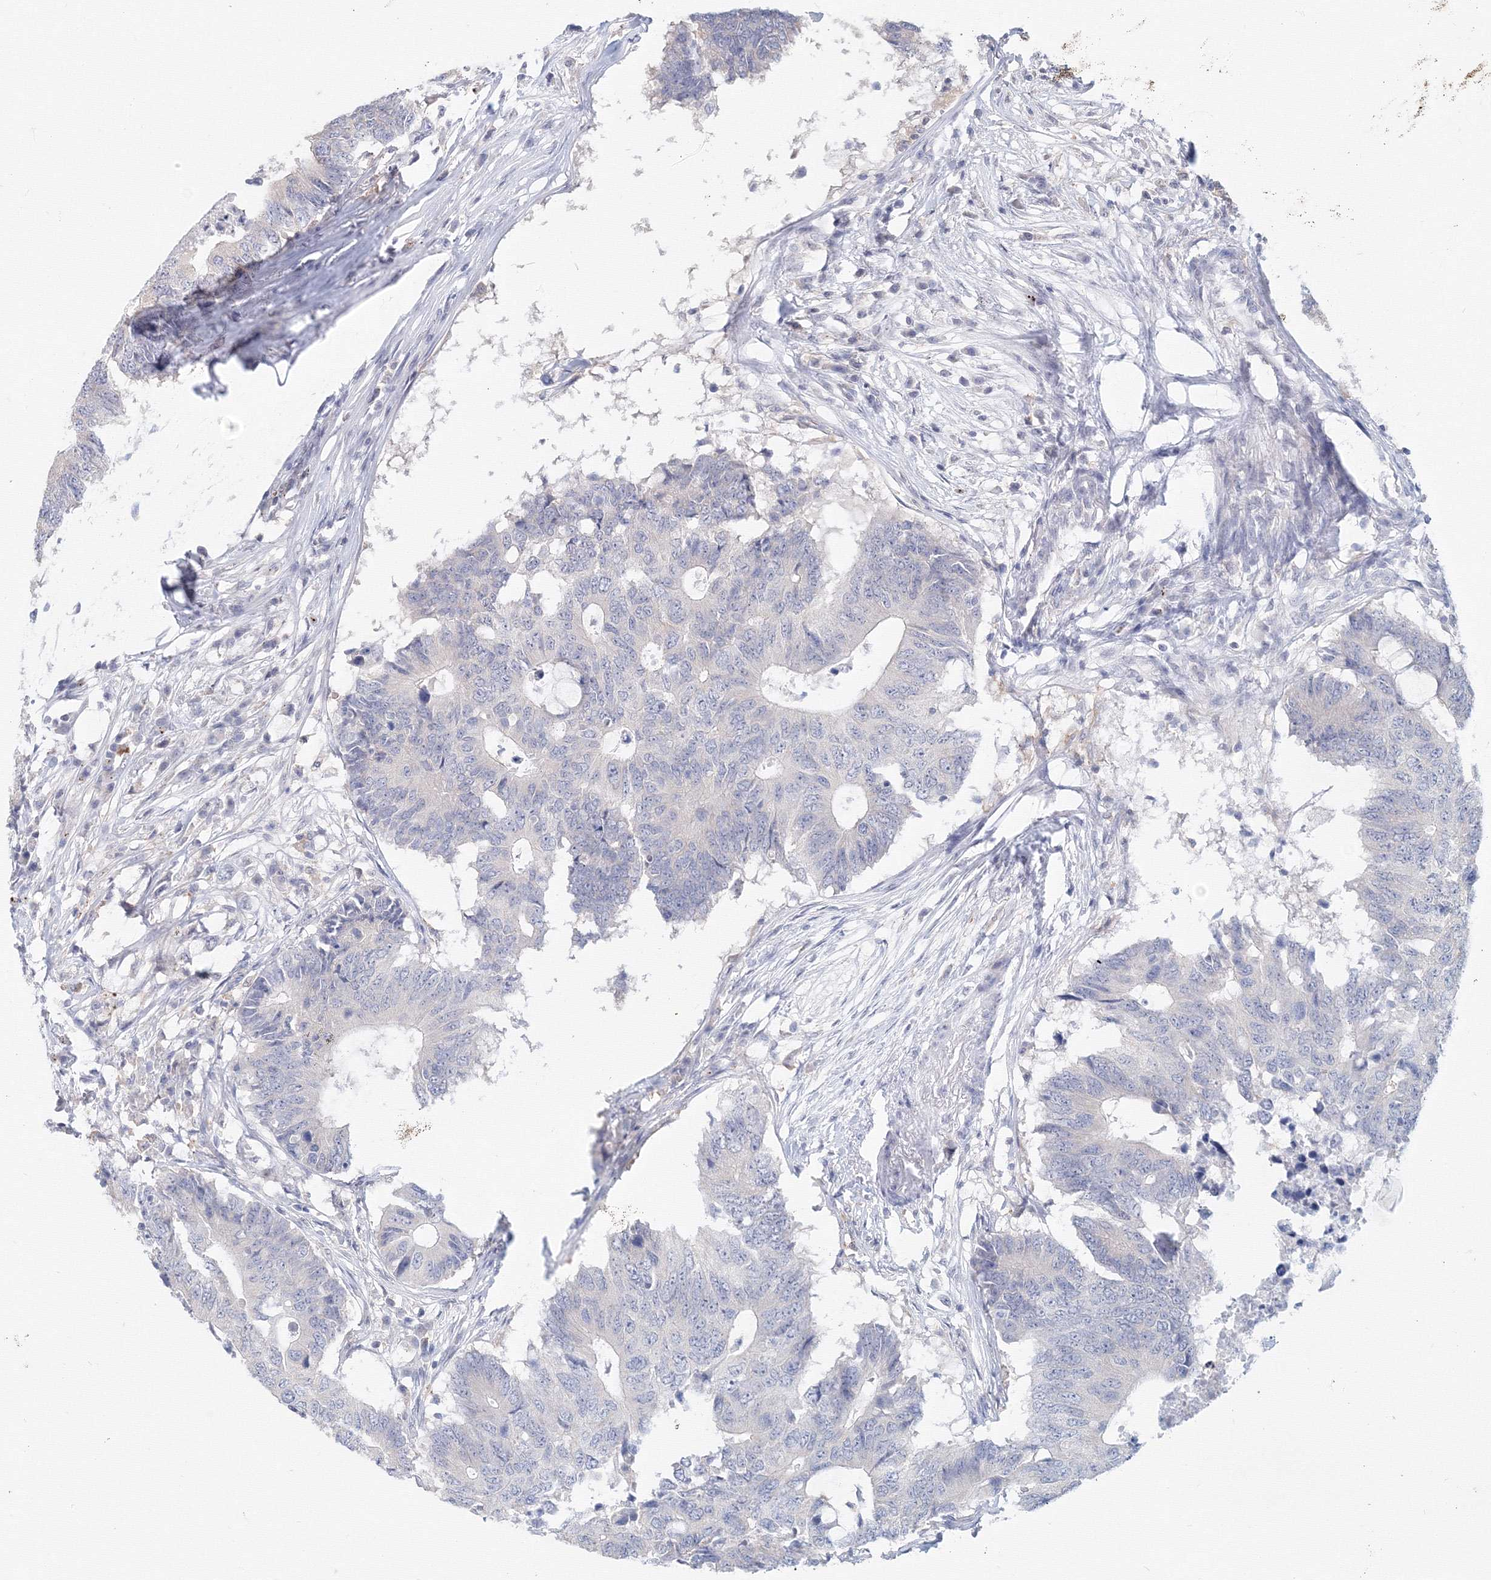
{"staining": {"intensity": "negative", "quantity": "none", "location": "none"}, "tissue": "colorectal cancer", "cell_type": "Tumor cells", "image_type": "cancer", "snomed": [{"axis": "morphology", "description": "Adenocarcinoma, NOS"}, {"axis": "topography", "description": "Colon"}], "caption": "IHC of human colorectal adenocarcinoma displays no positivity in tumor cells. (DAB (3,3'-diaminobenzidine) immunohistochemistry (IHC) with hematoxylin counter stain).", "gene": "SLC7A7", "patient": {"sex": "male", "age": 71}}